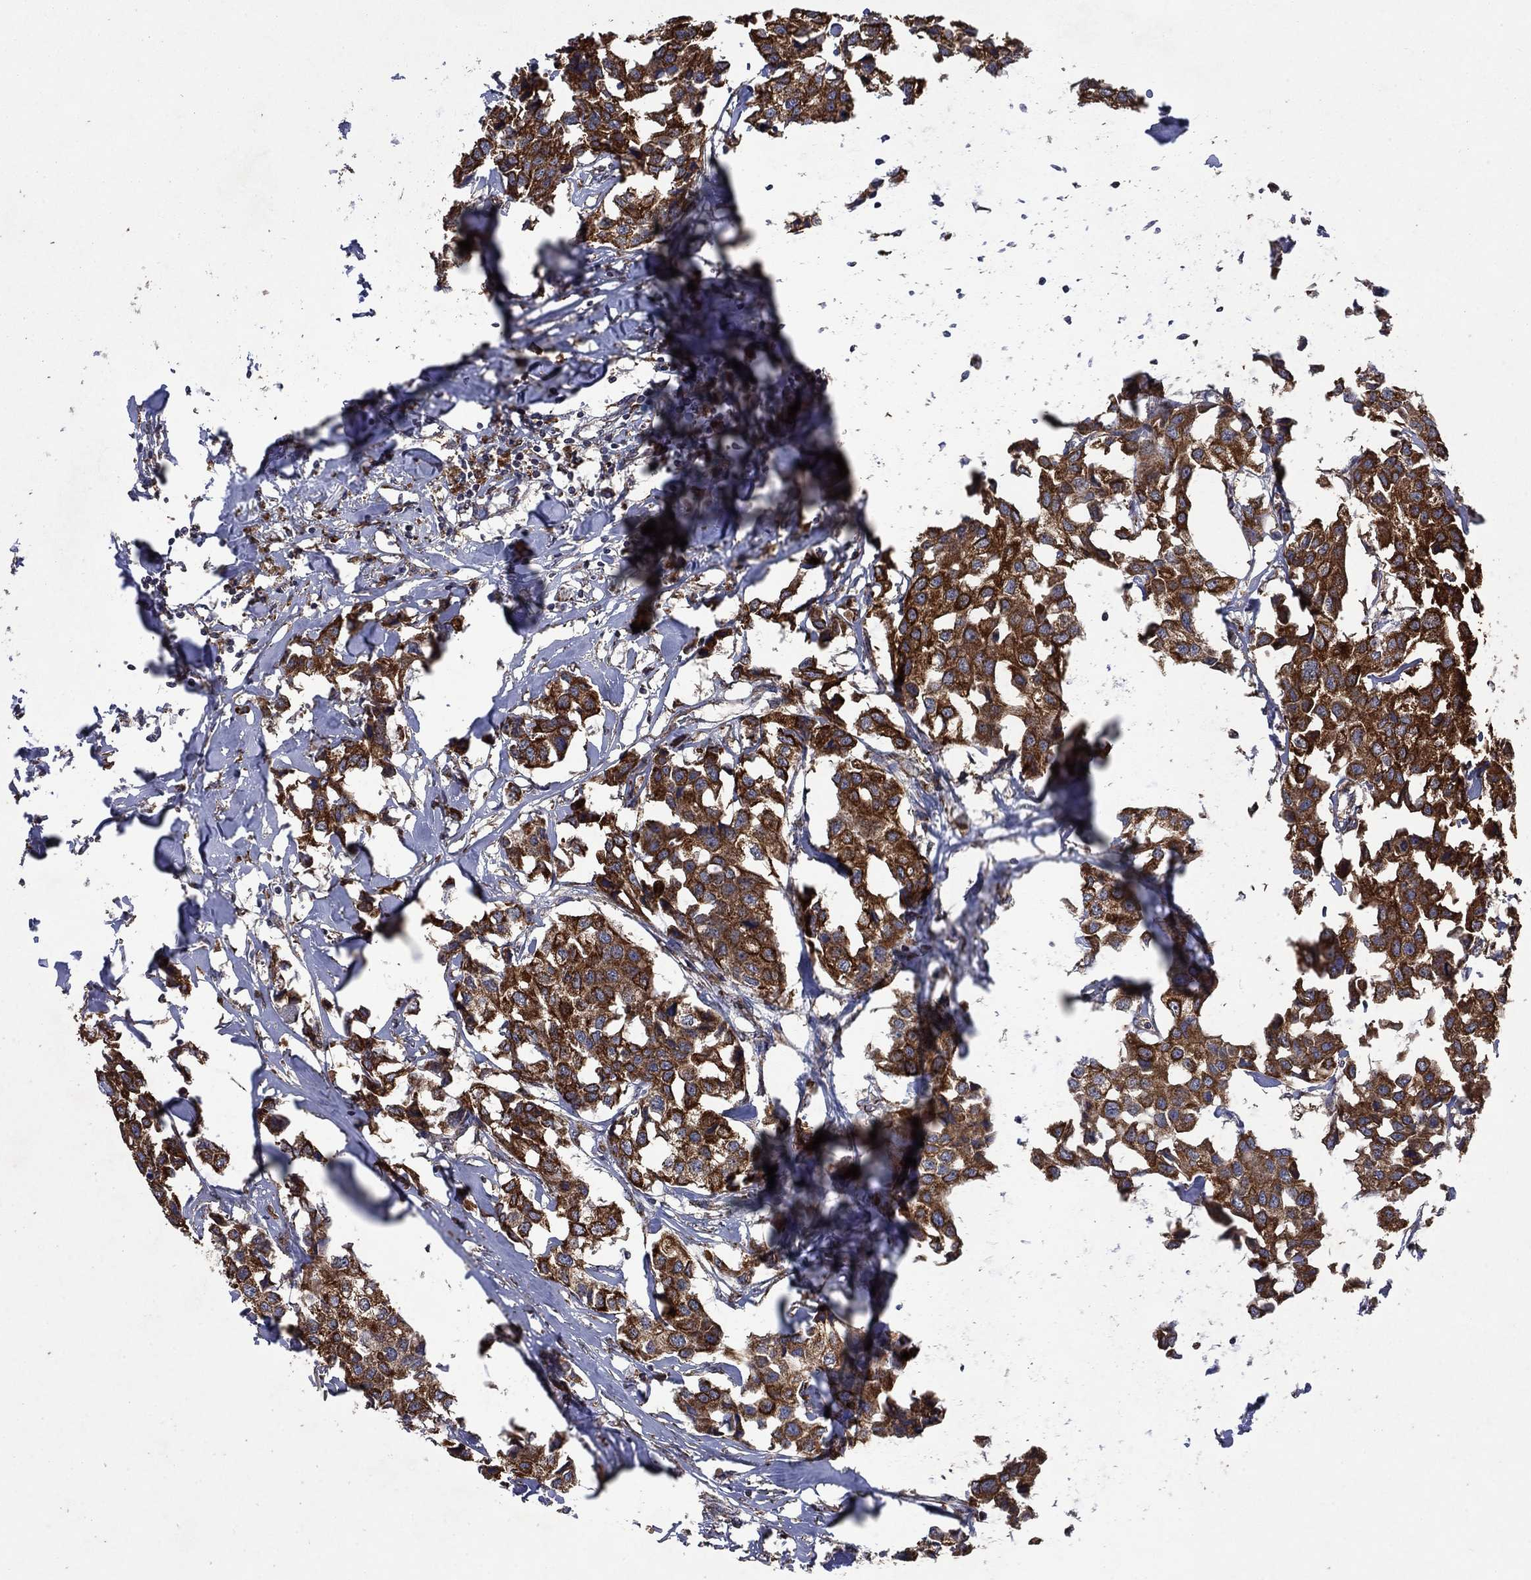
{"staining": {"intensity": "strong", "quantity": ">75%", "location": "cytoplasmic/membranous"}, "tissue": "breast cancer", "cell_type": "Tumor cells", "image_type": "cancer", "snomed": [{"axis": "morphology", "description": "Duct carcinoma"}, {"axis": "topography", "description": "Breast"}], "caption": "Protein staining by immunohistochemistry demonstrates strong cytoplasmic/membranous staining in about >75% of tumor cells in breast cancer (intraductal carcinoma). (DAB (3,3'-diaminobenzidine) IHC, brown staining for protein, blue staining for nuclei).", "gene": "DPH1", "patient": {"sex": "female", "age": 80}}